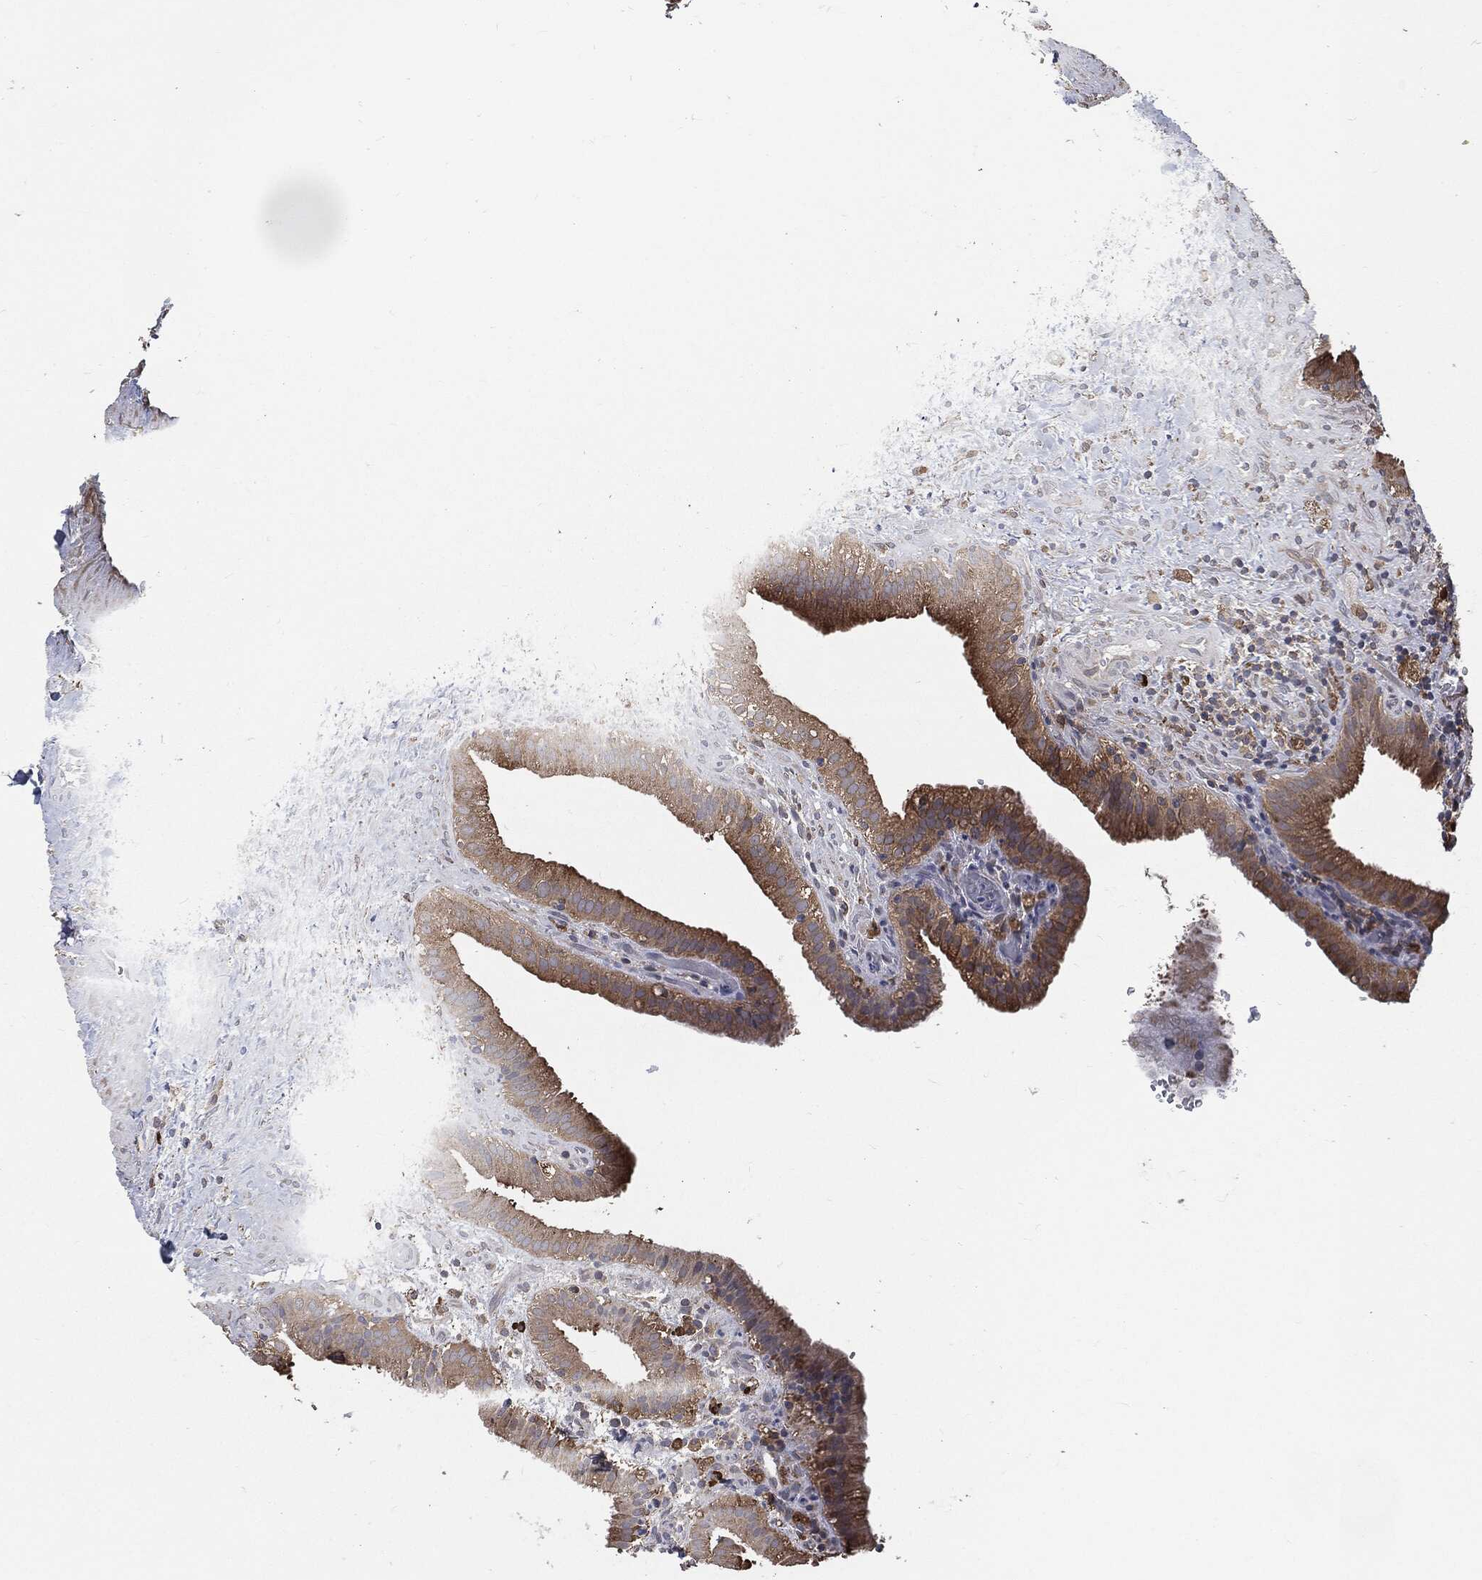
{"staining": {"intensity": "moderate", "quantity": ">75%", "location": "cytoplasmic/membranous"}, "tissue": "gallbladder", "cell_type": "Glandular cells", "image_type": "normal", "snomed": [{"axis": "morphology", "description": "Normal tissue, NOS"}, {"axis": "topography", "description": "Gallbladder"}], "caption": "The photomicrograph exhibits a brown stain indicating the presence of a protein in the cytoplasmic/membranous of glandular cells in gallbladder. (brown staining indicates protein expression, while blue staining denotes nuclei).", "gene": "PRDX4", "patient": {"sex": "male", "age": 62}}